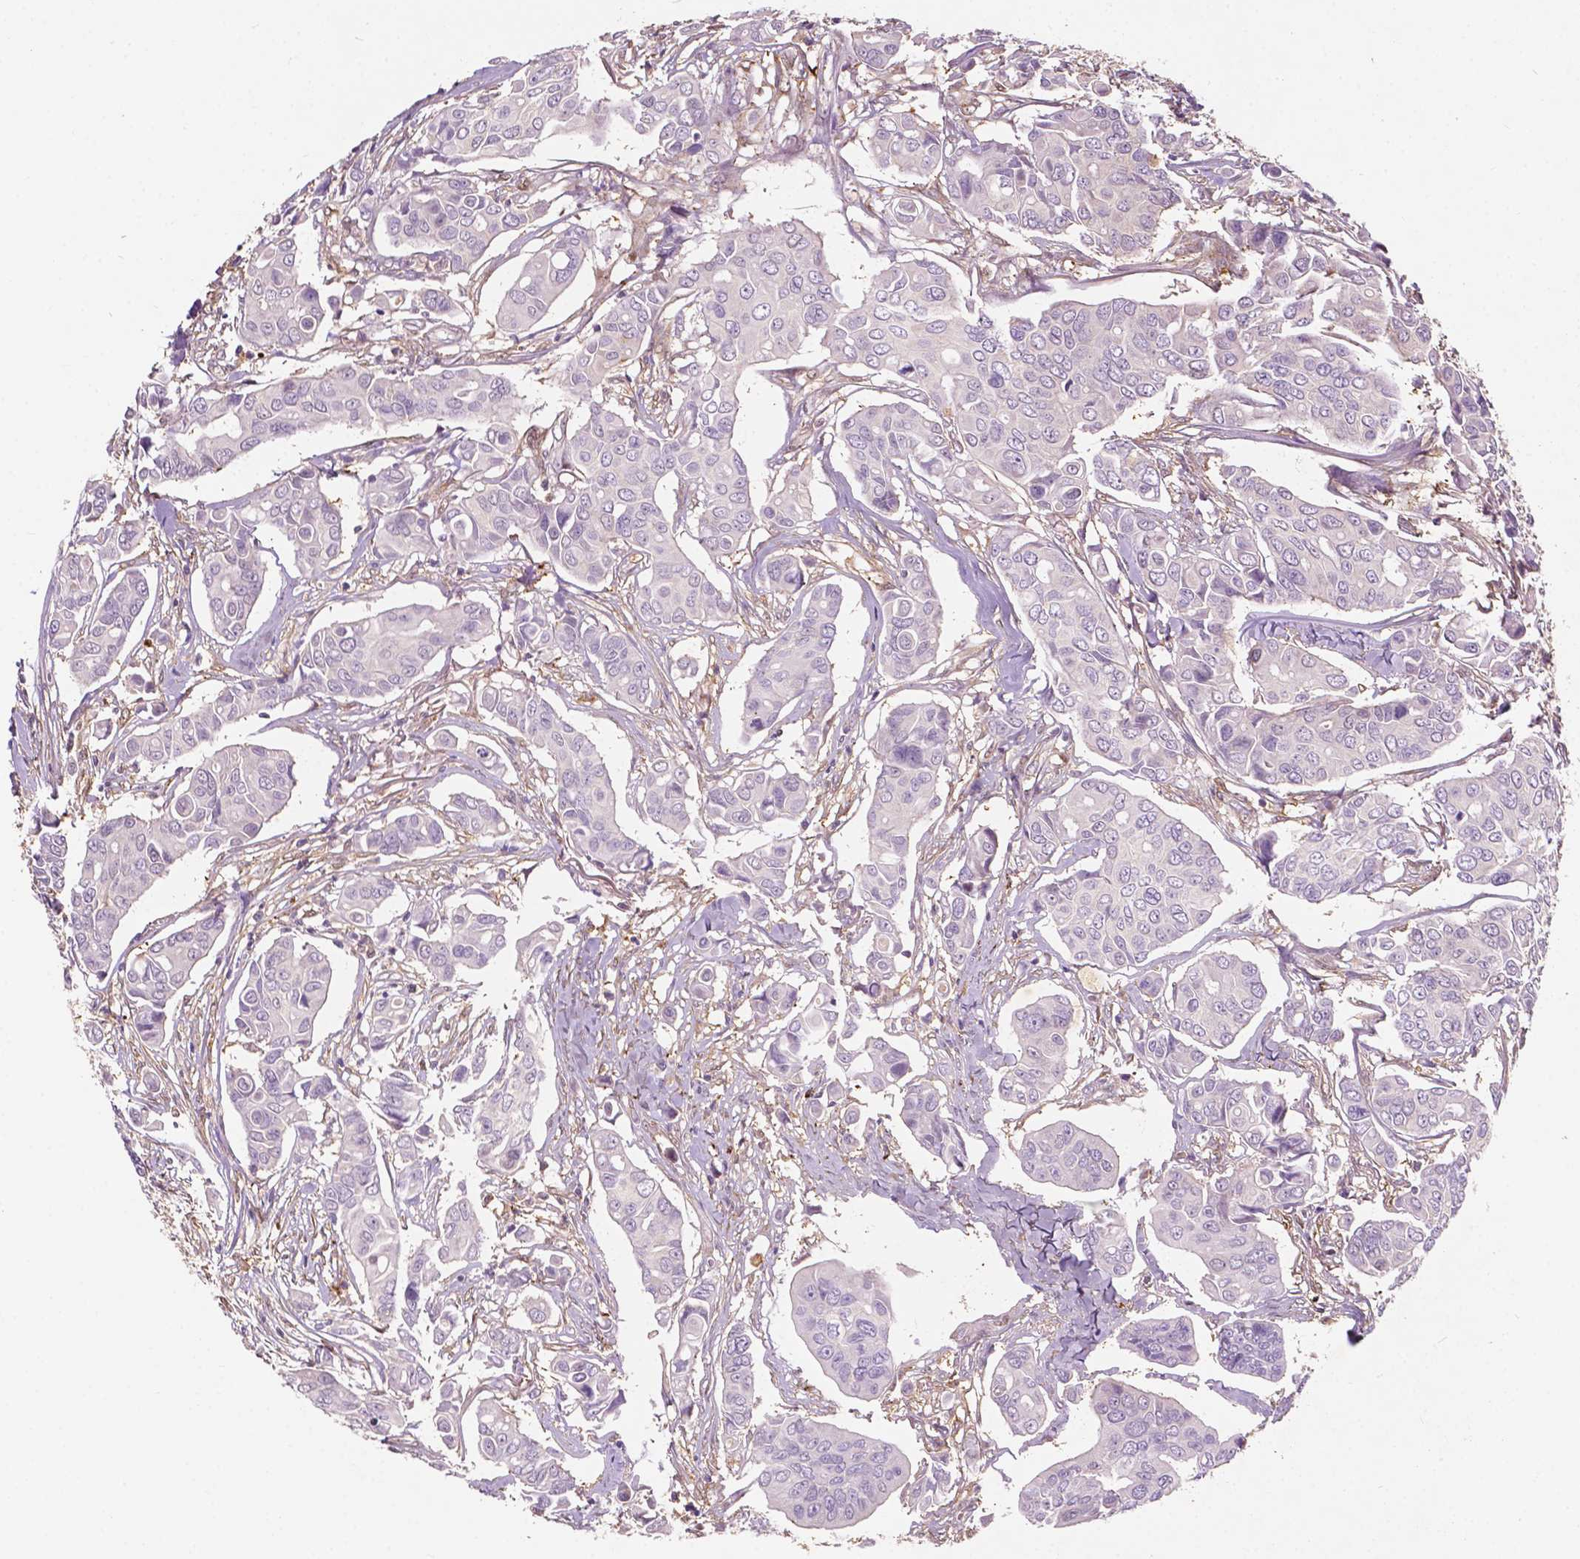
{"staining": {"intensity": "negative", "quantity": "none", "location": "none"}, "tissue": "breast cancer", "cell_type": "Tumor cells", "image_type": "cancer", "snomed": [{"axis": "morphology", "description": "Duct carcinoma"}, {"axis": "topography", "description": "Breast"}], "caption": "Immunohistochemistry photomicrograph of human infiltrating ductal carcinoma (breast) stained for a protein (brown), which exhibits no expression in tumor cells.", "gene": "GPR37", "patient": {"sex": "female", "age": 54}}